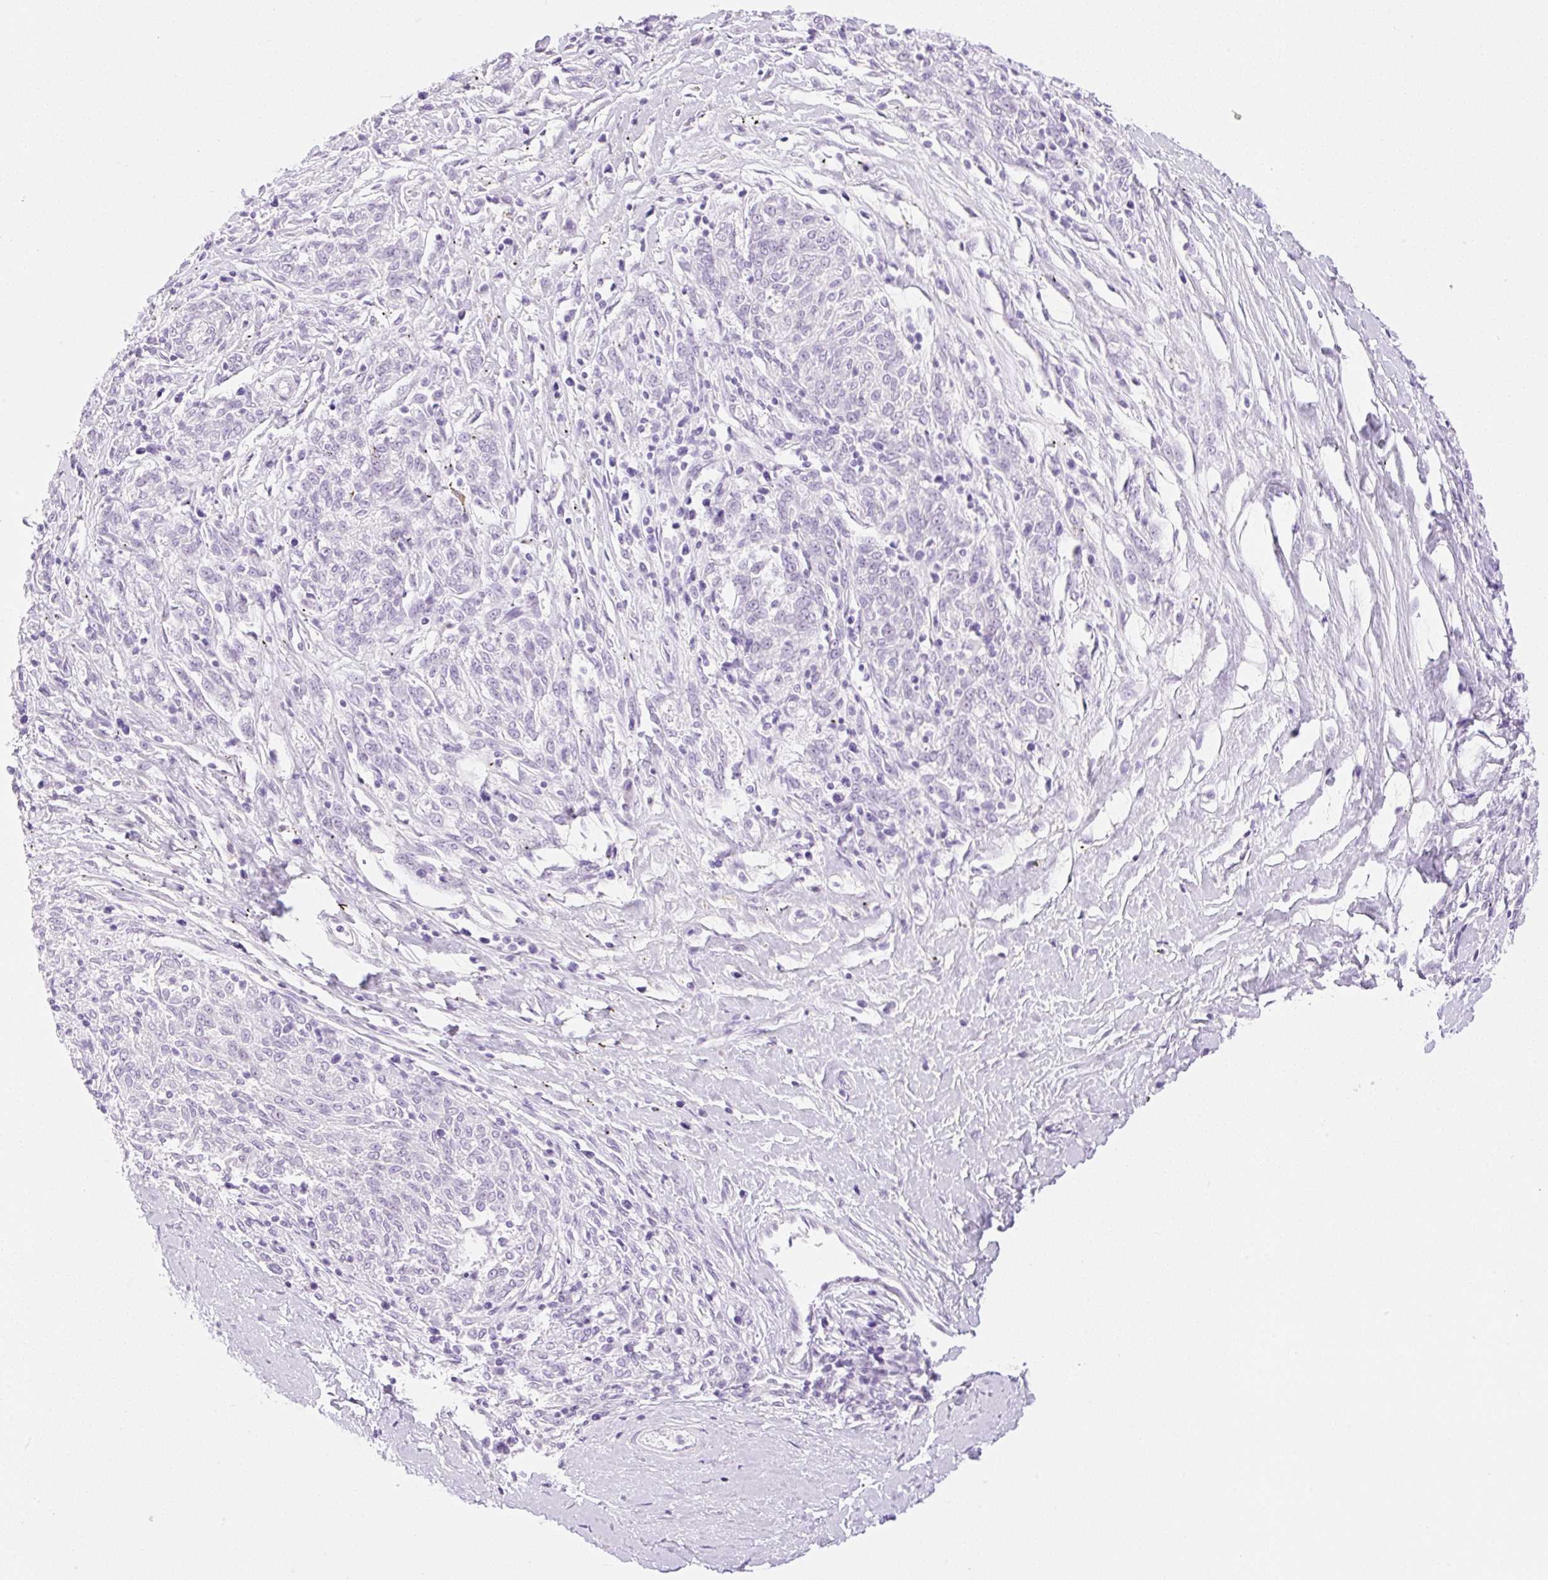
{"staining": {"intensity": "negative", "quantity": "none", "location": "none"}, "tissue": "melanoma", "cell_type": "Tumor cells", "image_type": "cancer", "snomed": [{"axis": "morphology", "description": "Malignant melanoma, NOS"}, {"axis": "topography", "description": "Skin"}], "caption": "Malignant melanoma stained for a protein using immunohistochemistry shows no expression tumor cells.", "gene": "SPRR4", "patient": {"sex": "female", "age": 72}}